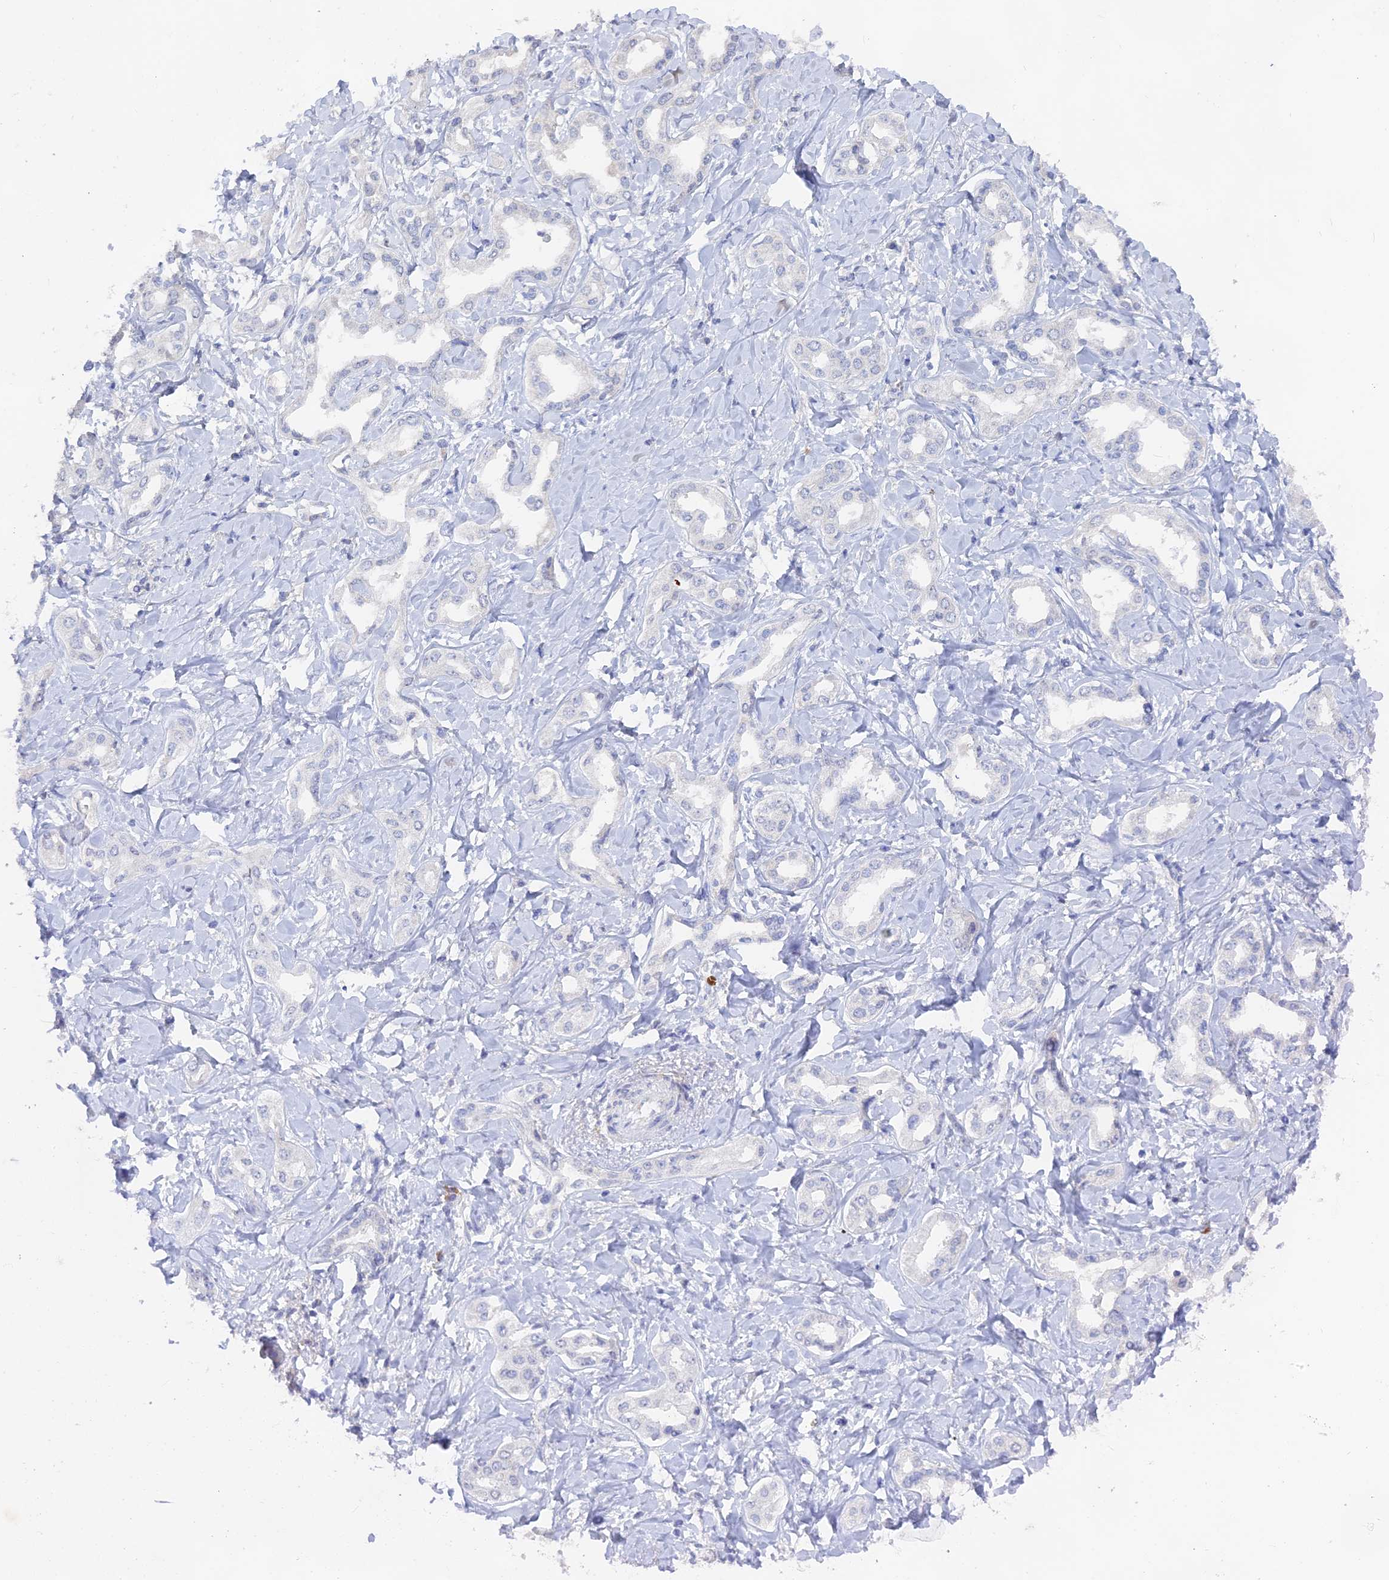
{"staining": {"intensity": "negative", "quantity": "none", "location": "none"}, "tissue": "liver cancer", "cell_type": "Tumor cells", "image_type": "cancer", "snomed": [{"axis": "morphology", "description": "Cholangiocarcinoma"}, {"axis": "topography", "description": "Liver"}], "caption": "Photomicrograph shows no protein expression in tumor cells of liver cholangiocarcinoma tissue.", "gene": "LRIF1", "patient": {"sex": "female", "age": 77}}